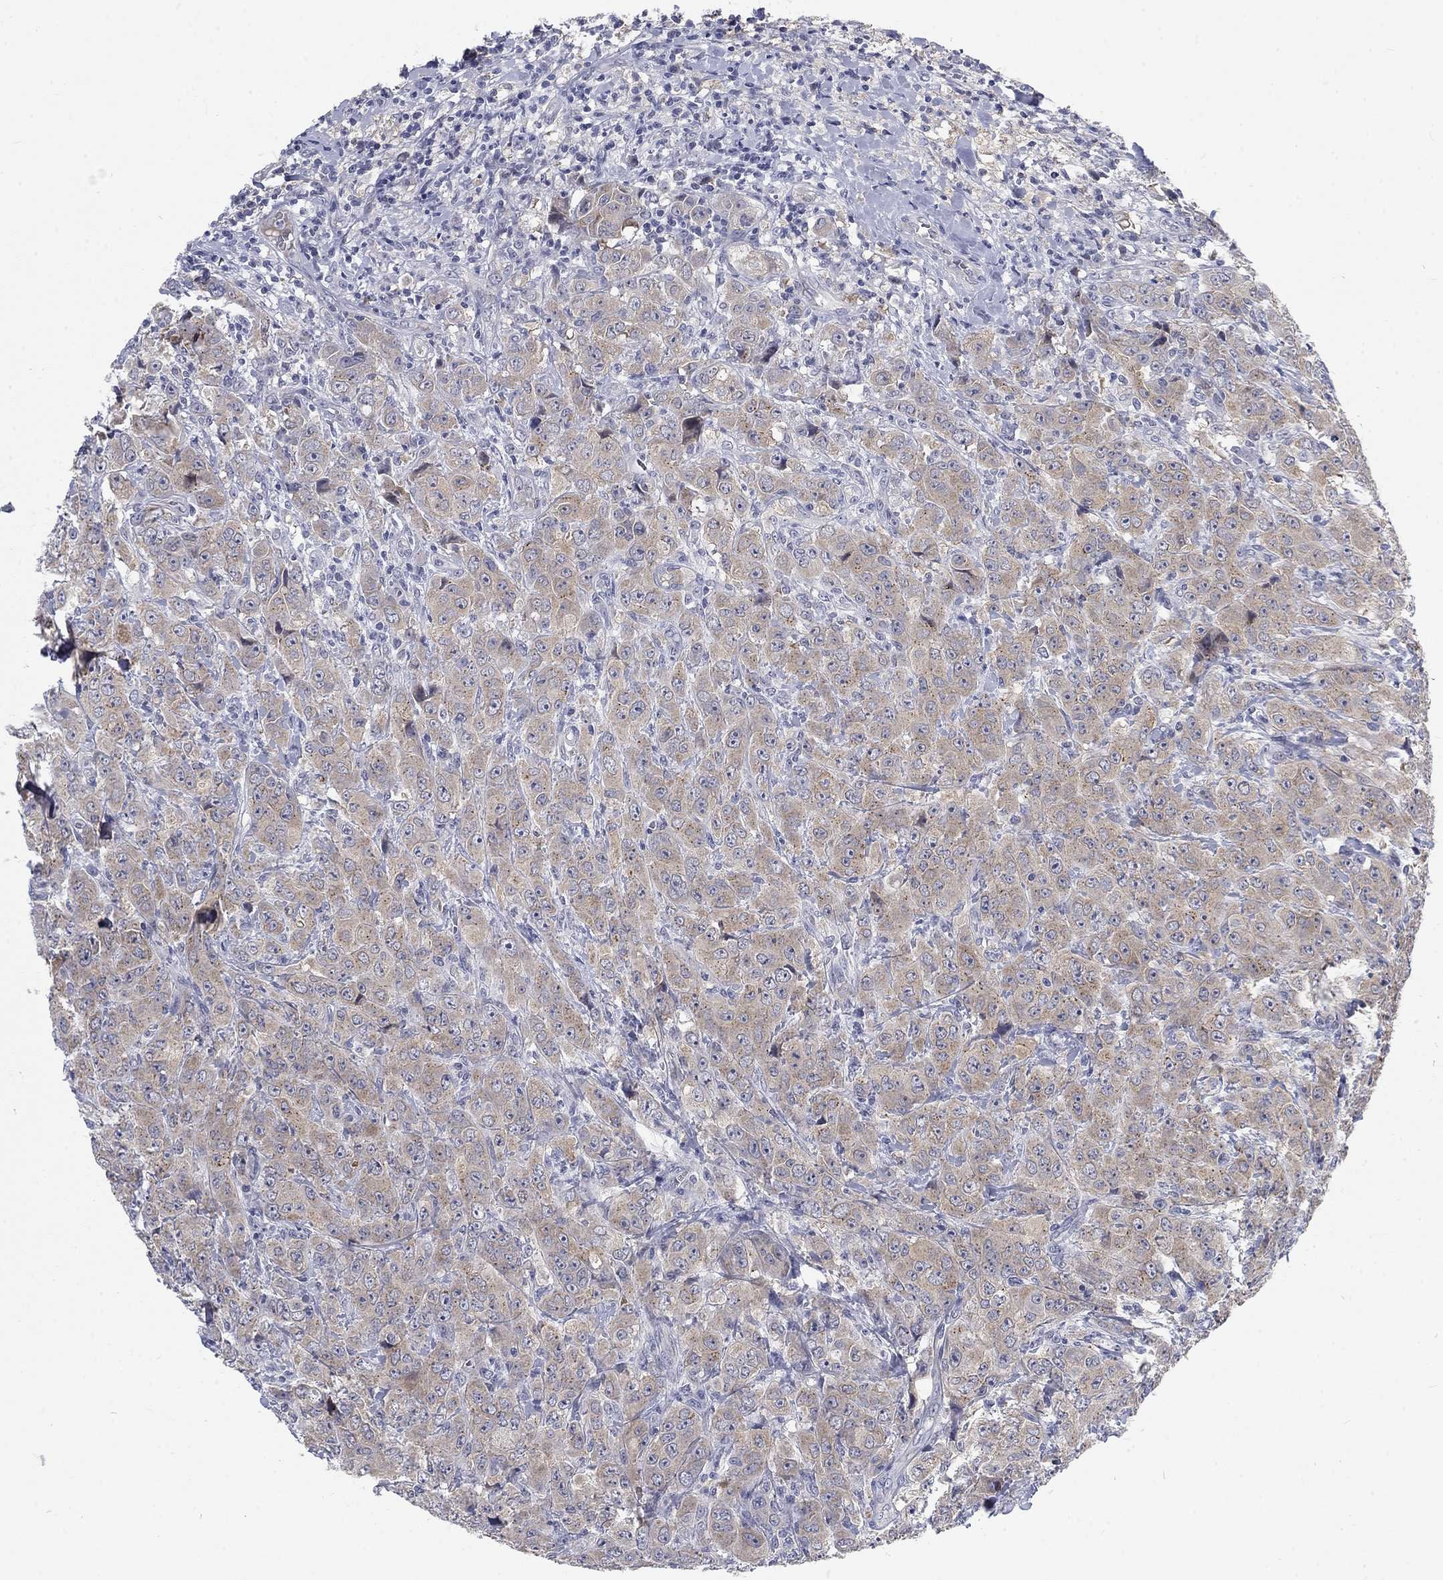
{"staining": {"intensity": "strong", "quantity": "25%-75%", "location": "cytoplasmic/membranous"}, "tissue": "breast cancer", "cell_type": "Tumor cells", "image_type": "cancer", "snomed": [{"axis": "morphology", "description": "Duct carcinoma"}, {"axis": "topography", "description": "Breast"}], "caption": "Protein expression analysis of human invasive ductal carcinoma (breast) reveals strong cytoplasmic/membranous staining in about 25%-75% of tumor cells.", "gene": "PHKA1", "patient": {"sex": "female", "age": 43}}